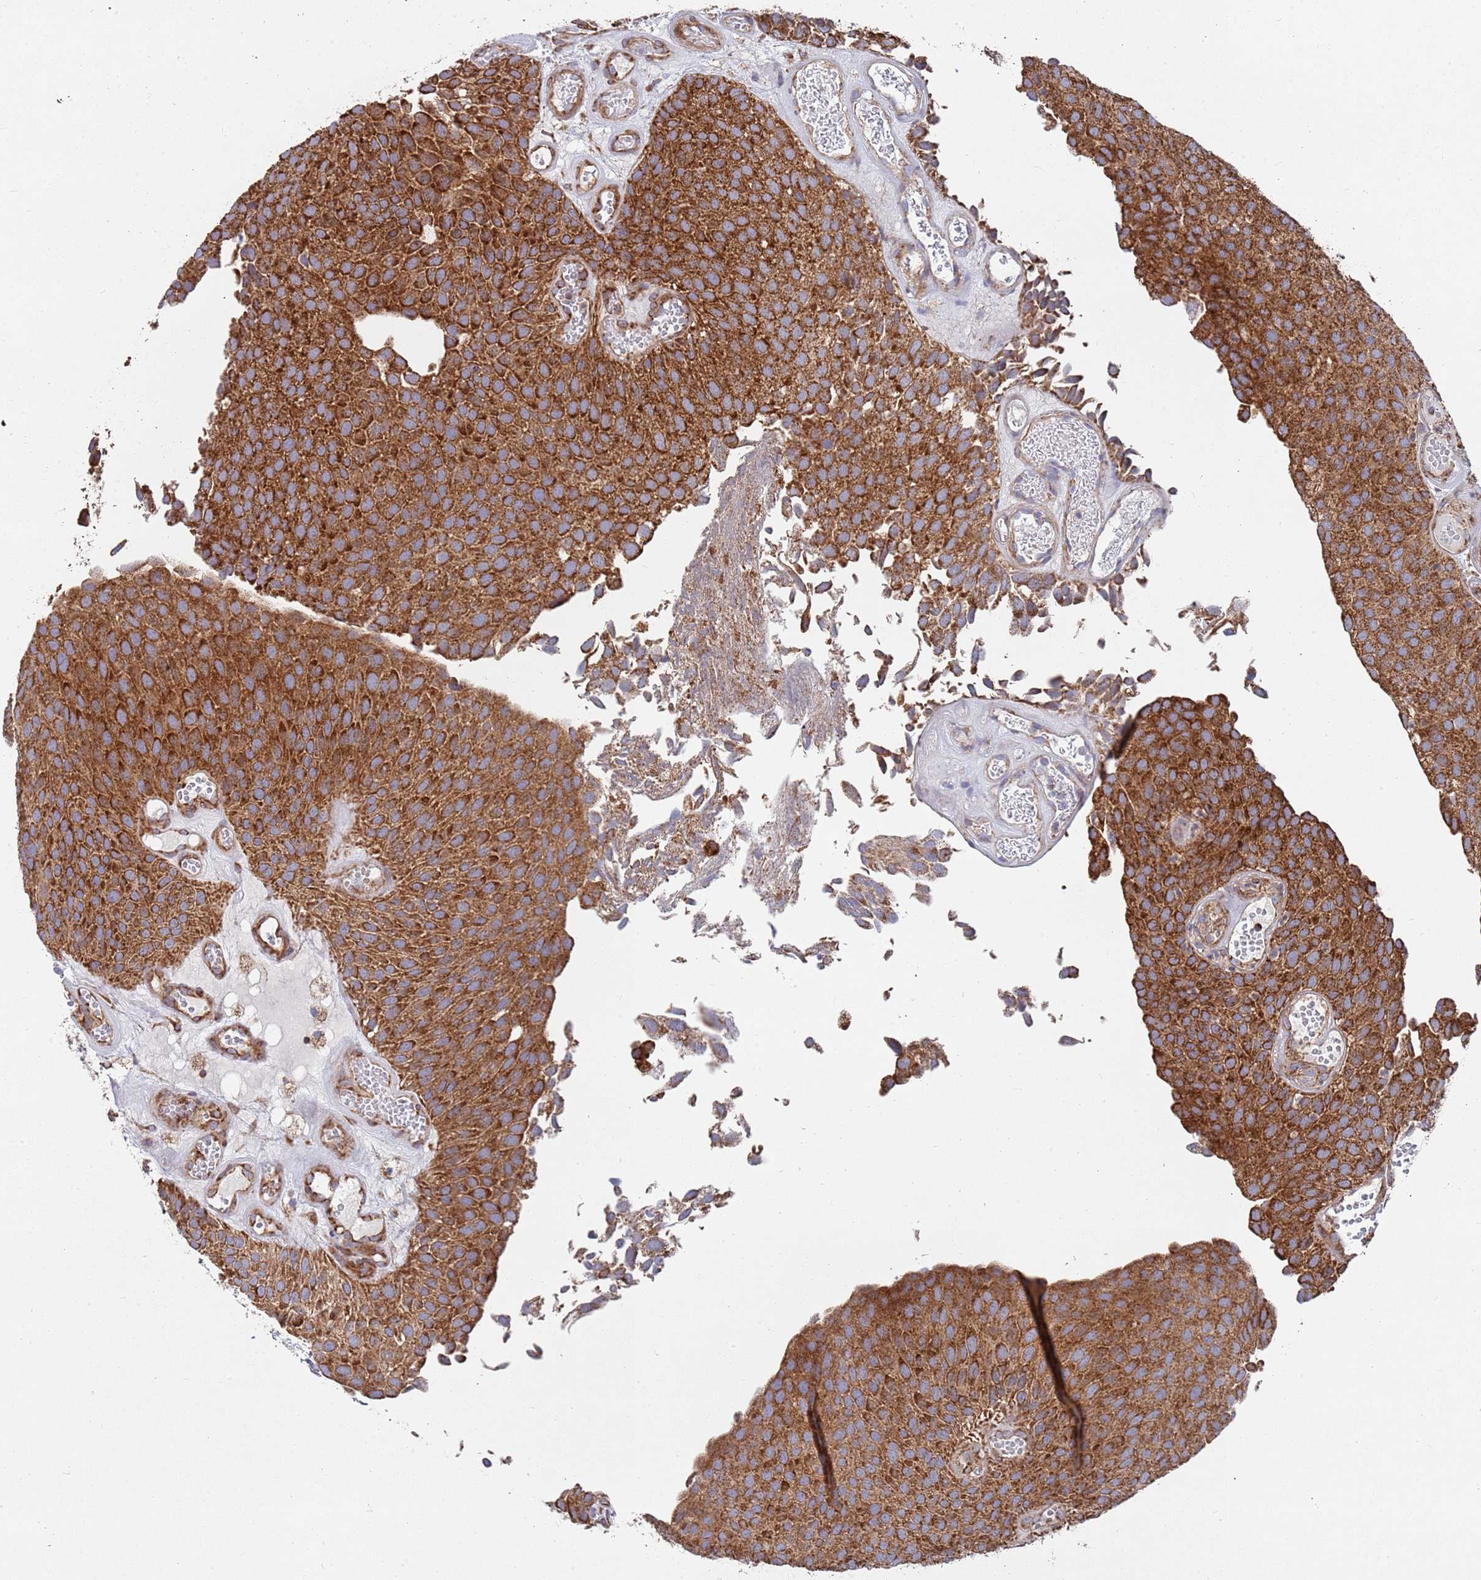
{"staining": {"intensity": "strong", "quantity": ">75%", "location": "cytoplasmic/membranous"}, "tissue": "urothelial cancer", "cell_type": "Tumor cells", "image_type": "cancer", "snomed": [{"axis": "morphology", "description": "Urothelial carcinoma, Low grade"}, {"axis": "topography", "description": "Urinary bladder"}], "caption": "Strong cytoplasmic/membranous protein staining is identified in about >75% of tumor cells in urothelial carcinoma (low-grade).", "gene": "WDFY3", "patient": {"sex": "male", "age": 89}}